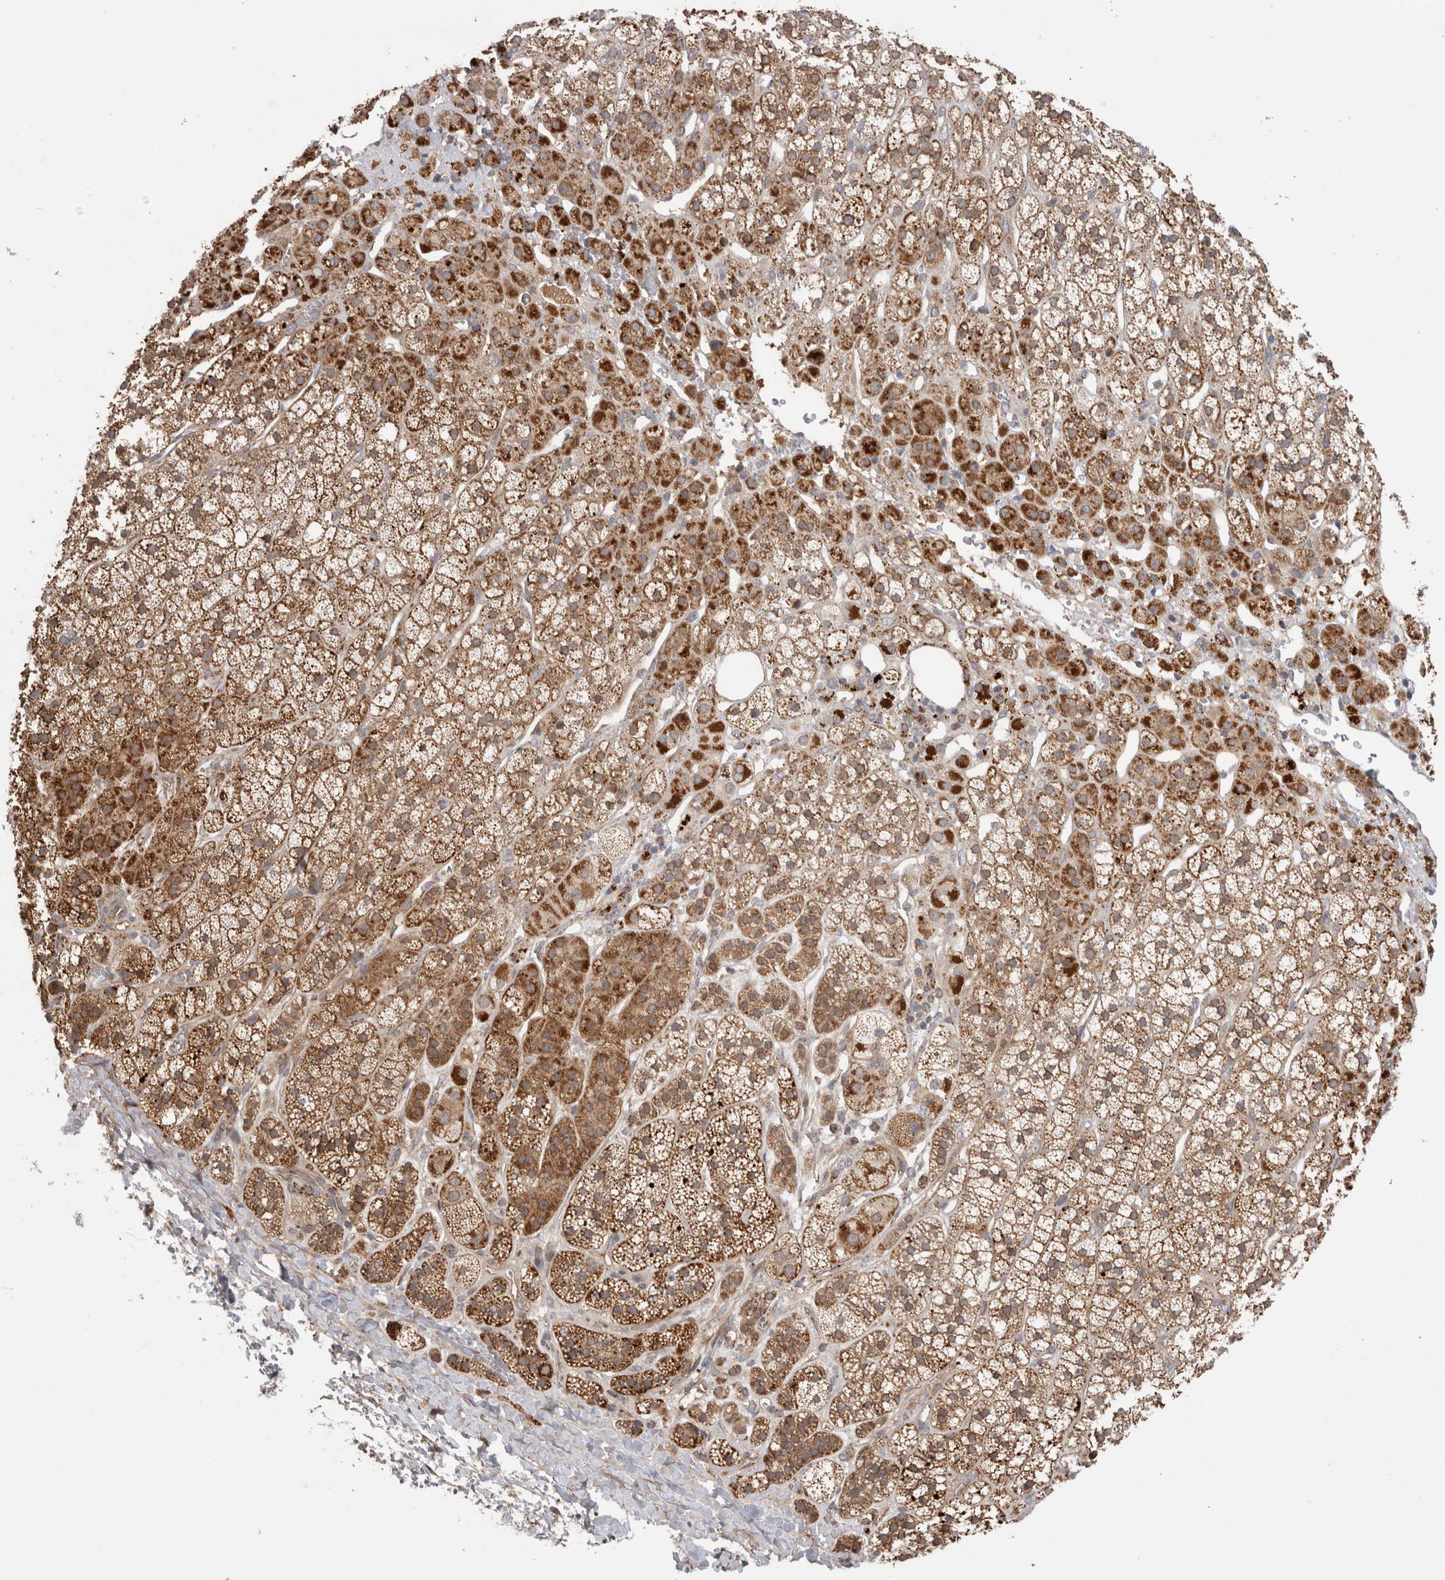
{"staining": {"intensity": "strong", "quantity": ">75%", "location": "cytoplasmic/membranous"}, "tissue": "adrenal gland", "cell_type": "Glandular cells", "image_type": "normal", "snomed": [{"axis": "morphology", "description": "Normal tissue, NOS"}, {"axis": "topography", "description": "Adrenal gland"}], "caption": "Immunohistochemical staining of benign adrenal gland demonstrates strong cytoplasmic/membranous protein expression in about >75% of glandular cells.", "gene": "DARS2", "patient": {"sex": "male", "age": 56}}